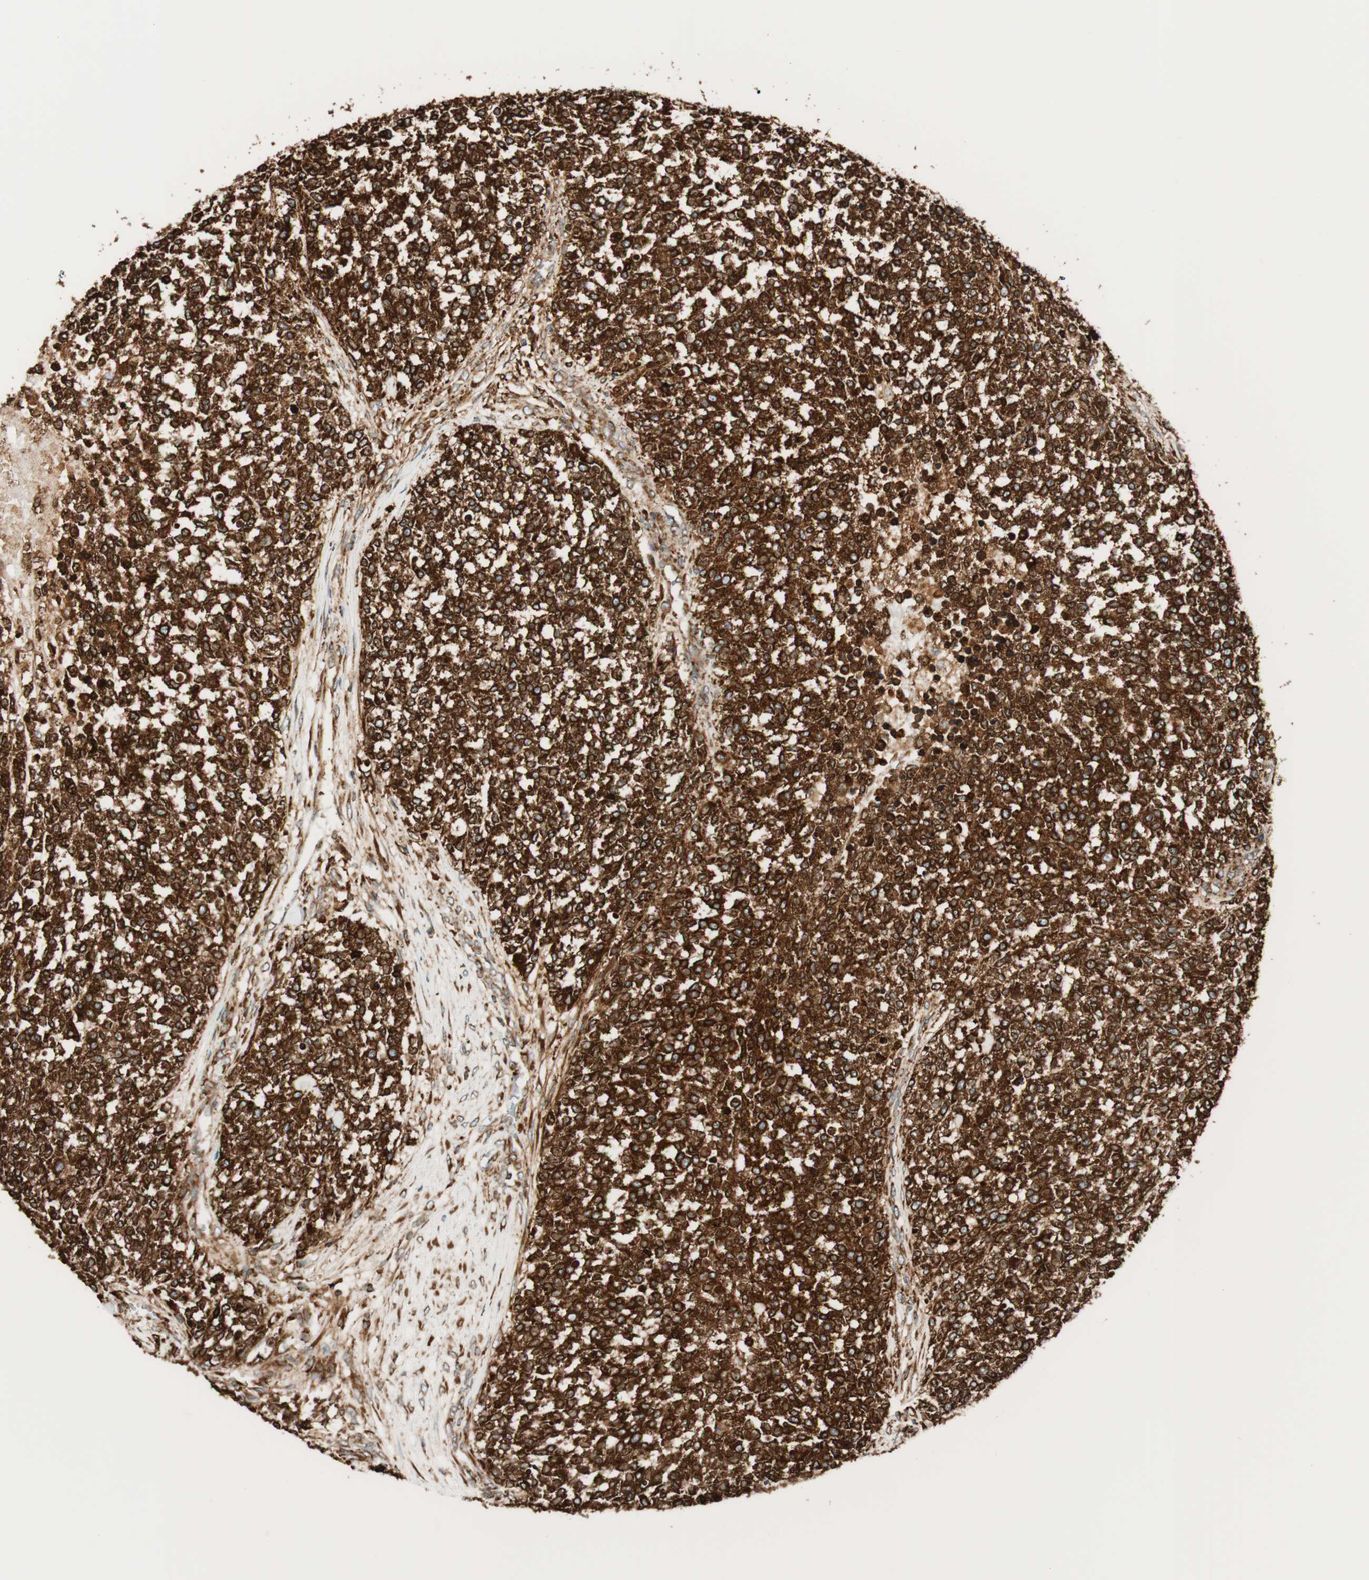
{"staining": {"intensity": "strong", "quantity": ">75%", "location": "cytoplasmic/membranous"}, "tissue": "testis cancer", "cell_type": "Tumor cells", "image_type": "cancer", "snomed": [{"axis": "morphology", "description": "Seminoma, NOS"}, {"axis": "topography", "description": "Testis"}], "caption": "Brown immunohistochemical staining in human testis cancer (seminoma) reveals strong cytoplasmic/membranous expression in approximately >75% of tumor cells. (Stains: DAB (3,3'-diaminobenzidine) in brown, nuclei in blue, Microscopy: brightfield microscopy at high magnification).", "gene": "PRKCSH", "patient": {"sex": "male", "age": 59}}